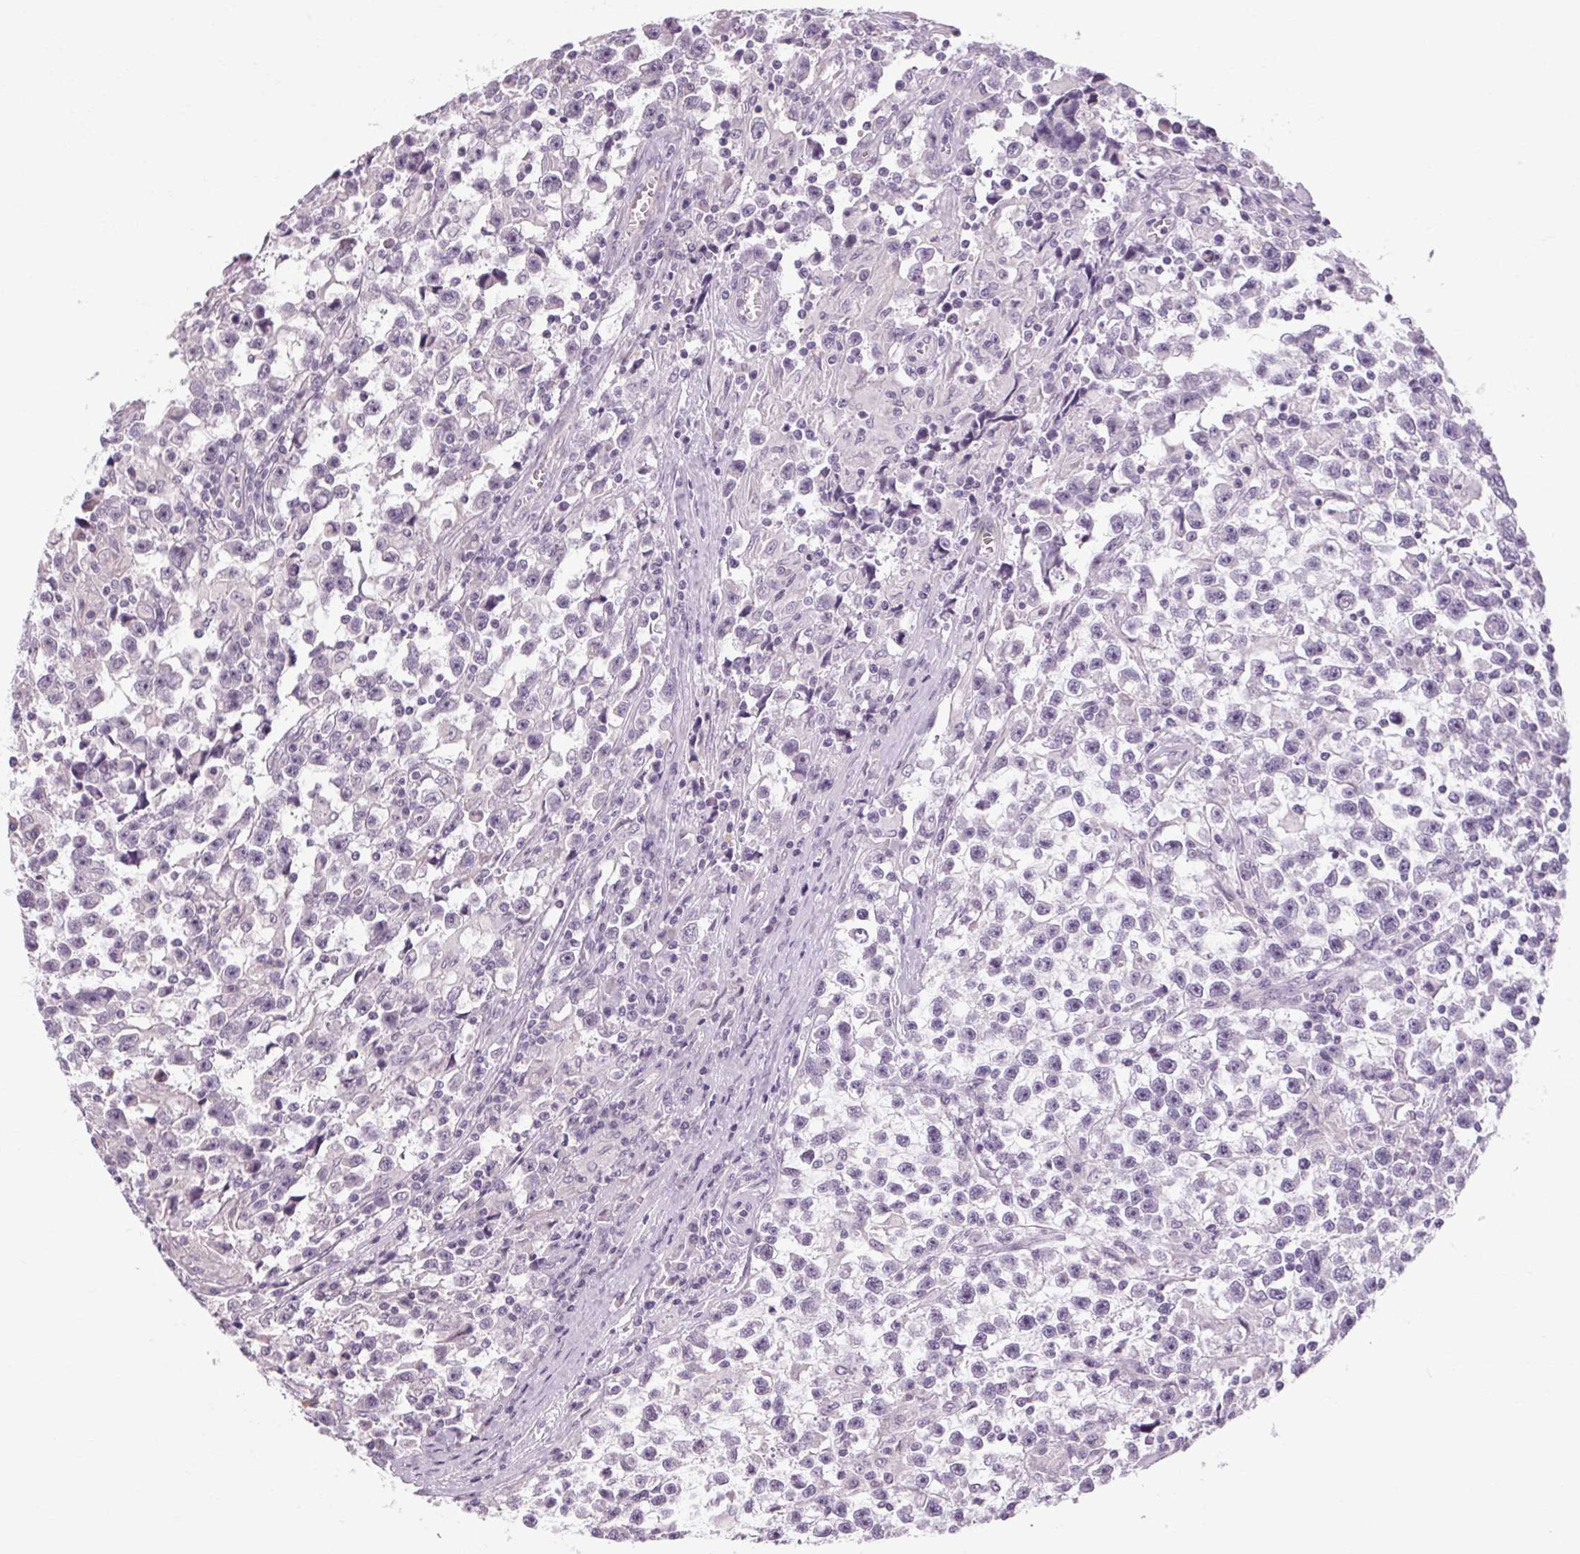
{"staining": {"intensity": "negative", "quantity": "none", "location": "none"}, "tissue": "testis cancer", "cell_type": "Tumor cells", "image_type": "cancer", "snomed": [{"axis": "morphology", "description": "Seminoma, NOS"}, {"axis": "topography", "description": "Testis"}], "caption": "Tumor cells show no significant protein positivity in testis seminoma.", "gene": "KLHL40", "patient": {"sex": "male", "age": 31}}